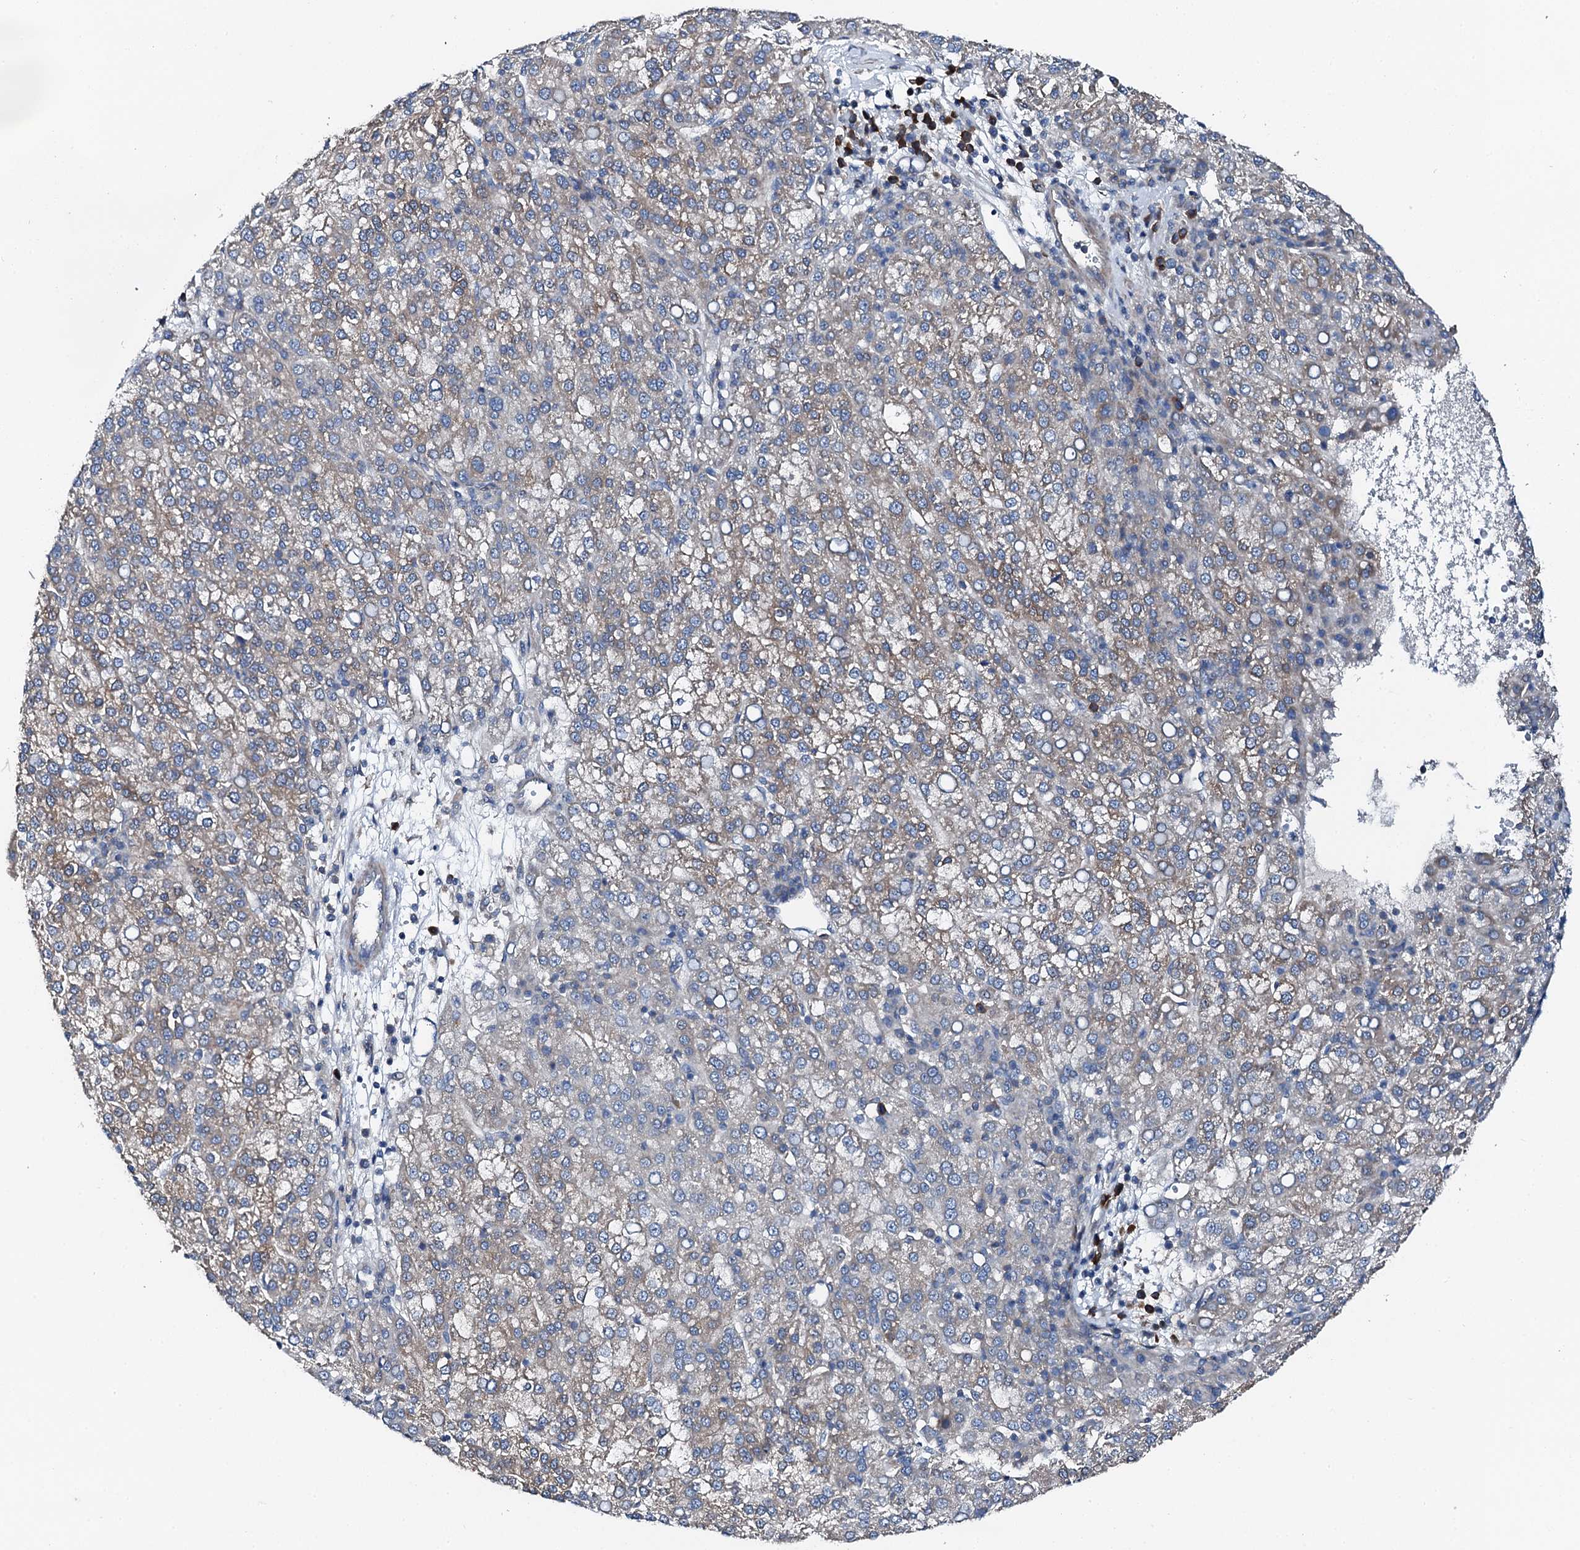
{"staining": {"intensity": "weak", "quantity": "<25%", "location": "cytoplasmic/membranous"}, "tissue": "liver cancer", "cell_type": "Tumor cells", "image_type": "cancer", "snomed": [{"axis": "morphology", "description": "Carcinoma, Hepatocellular, NOS"}, {"axis": "topography", "description": "Liver"}], "caption": "Immunohistochemistry photomicrograph of human hepatocellular carcinoma (liver) stained for a protein (brown), which demonstrates no staining in tumor cells.", "gene": "GFOD2", "patient": {"sex": "female", "age": 58}}